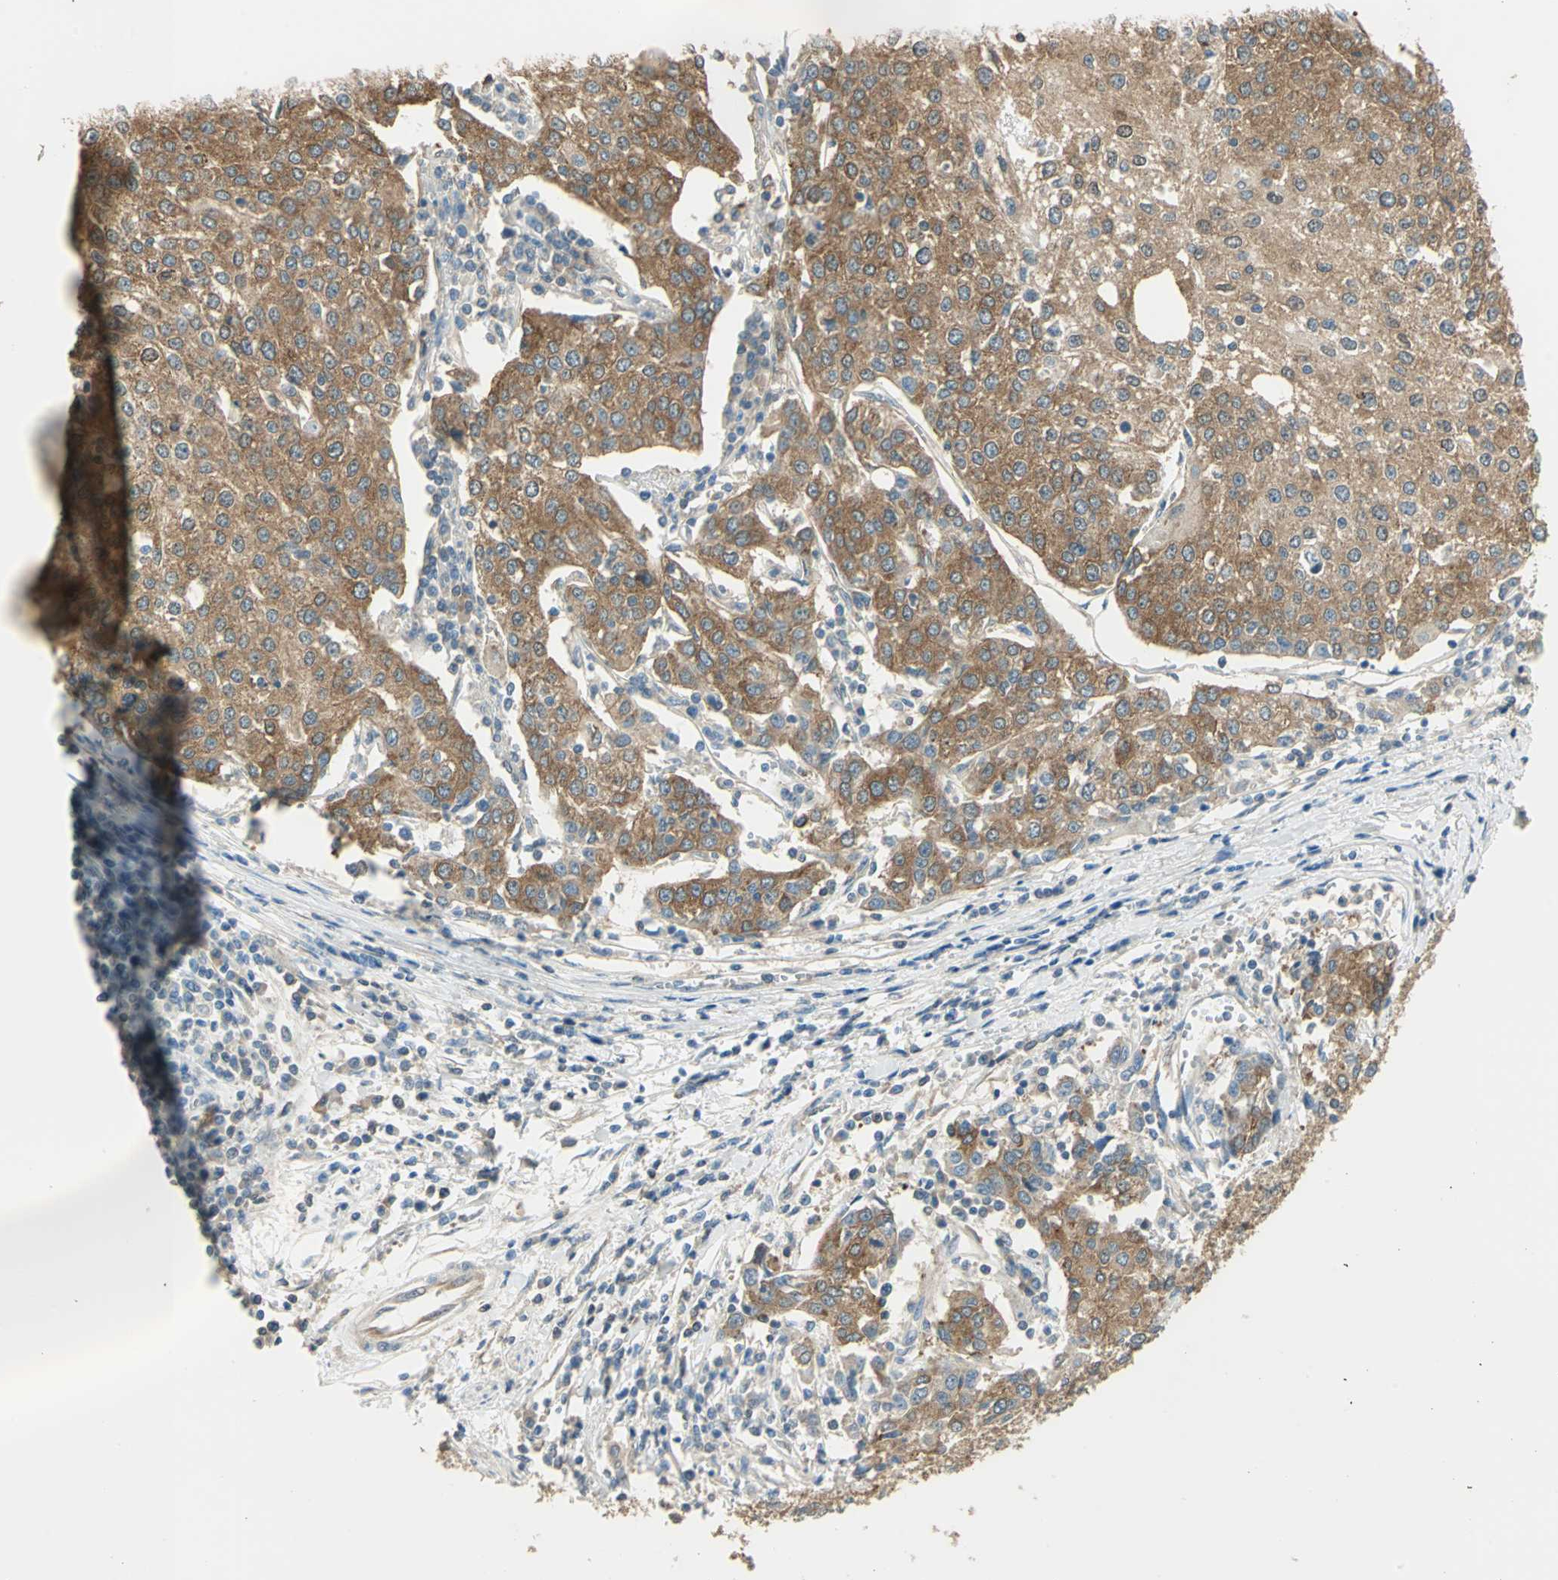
{"staining": {"intensity": "strong", "quantity": ">75%", "location": "cytoplasmic/membranous"}, "tissue": "urothelial cancer", "cell_type": "Tumor cells", "image_type": "cancer", "snomed": [{"axis": "morphology", "description": "Urothelial carcinoma, High grade"}, {"axis": "topography", "description": "Urinary bladder"}], "caption": "An immunohistochemistry photomicrograph of tumor tissue is shown. Protein staining in brown shows strong cytoplasmic/membranous positivity in urothelial carcinoma (high-grade) within tumor cells. (DAB IHC with brightfield microscopy, high magnification).", "gene": "SHC2", "patient": {"sex": "female", "age": 85}}